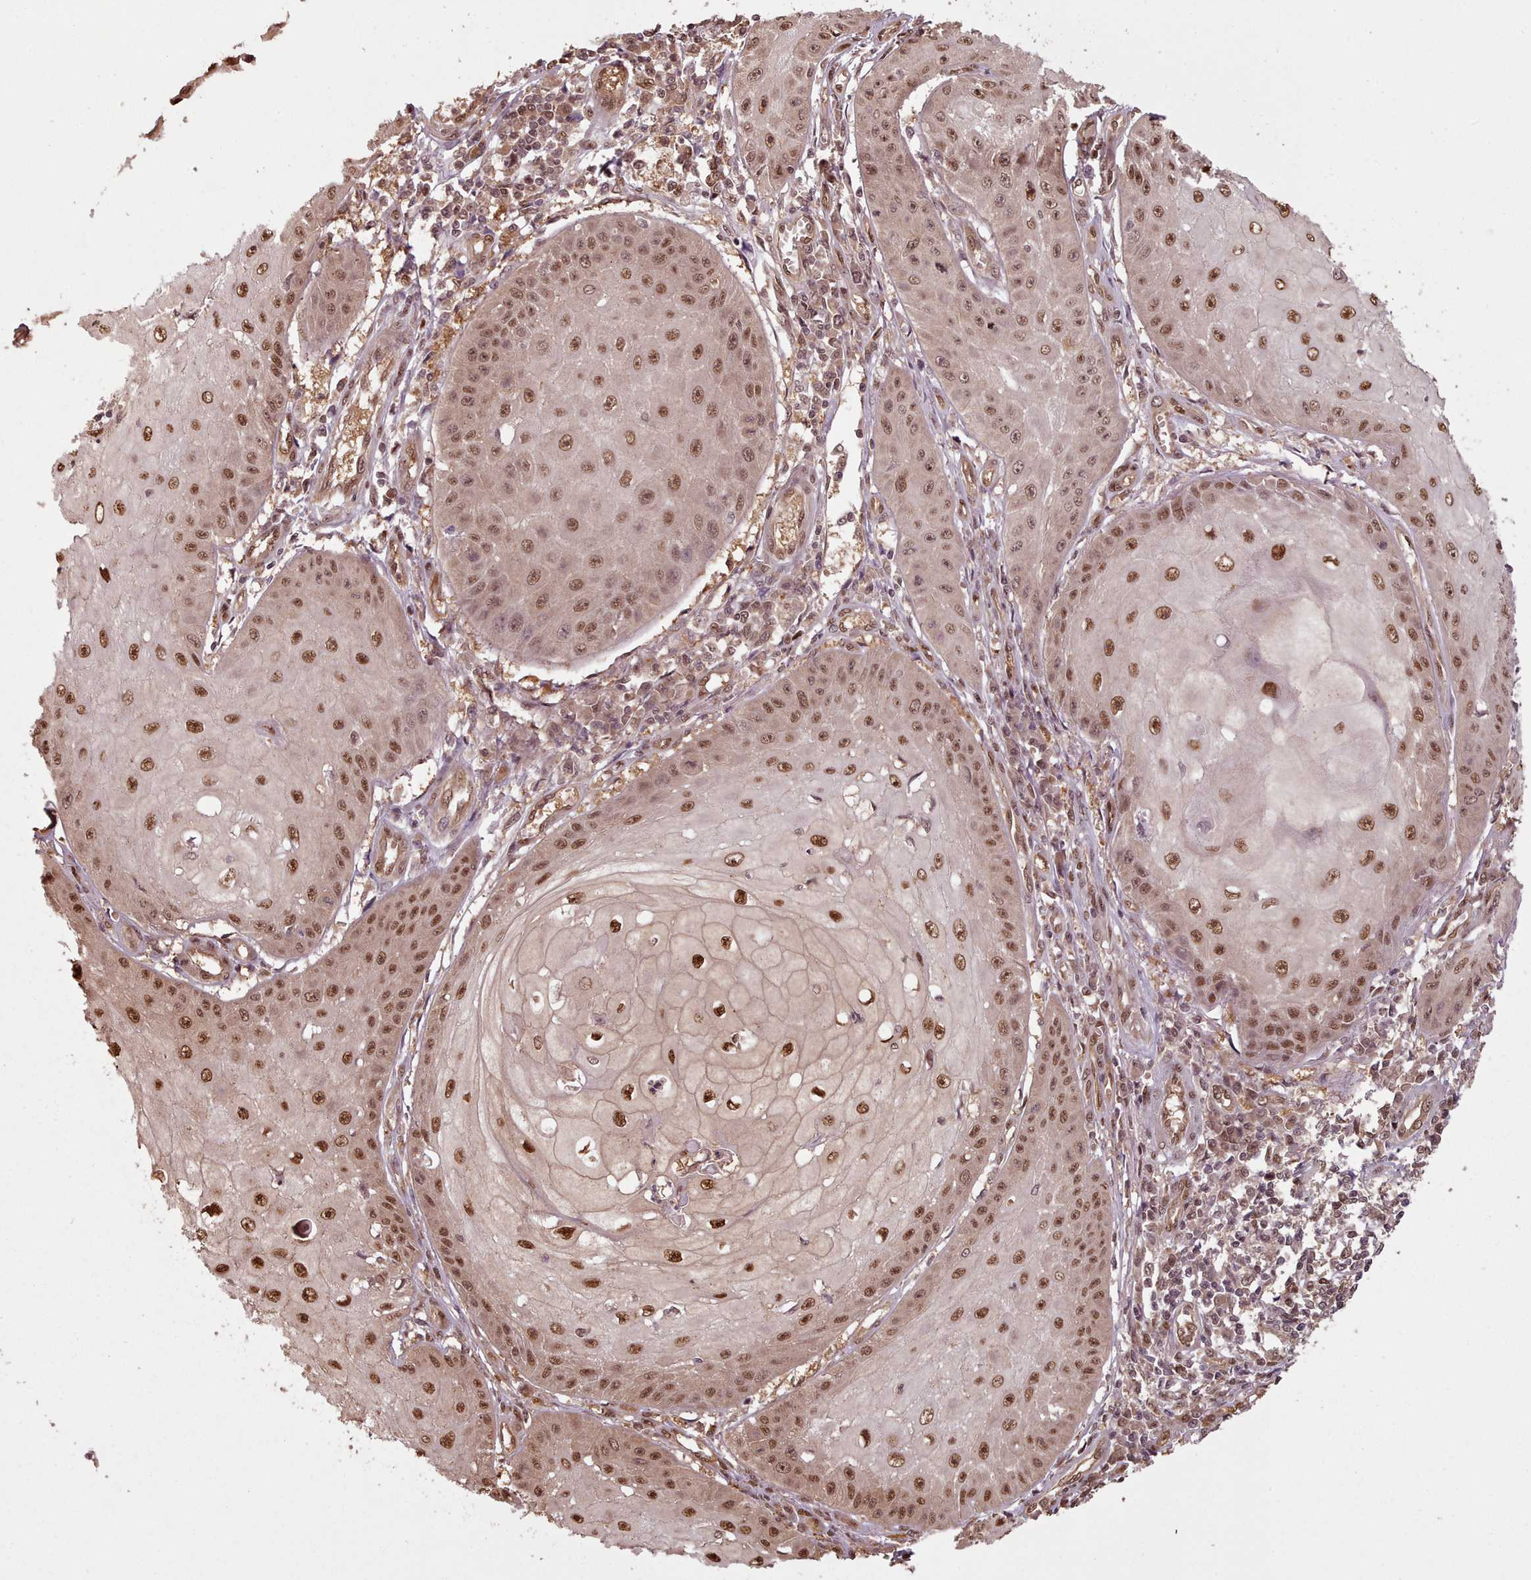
{"staining": {"intensity": "moderate", "quantity": ">75%", "location": "nuclear"}, "tissue": "skin cancer", "cell_type": "Tumor cells", "image_type": "cancer", "snomed": [{"axis": "morphology", "description": "Squamous cell carcinoma, NOS"}, {"axis": "topography", "description": "Skin"}], "caption": "This image shows immunohistochemistry staining of skin squamous cell carcinoma, with medium moderate nuclear expression in about >75% of tumor cells.", "gene": "RPS27A", "patient": {"sex": "male", "age": 70}}